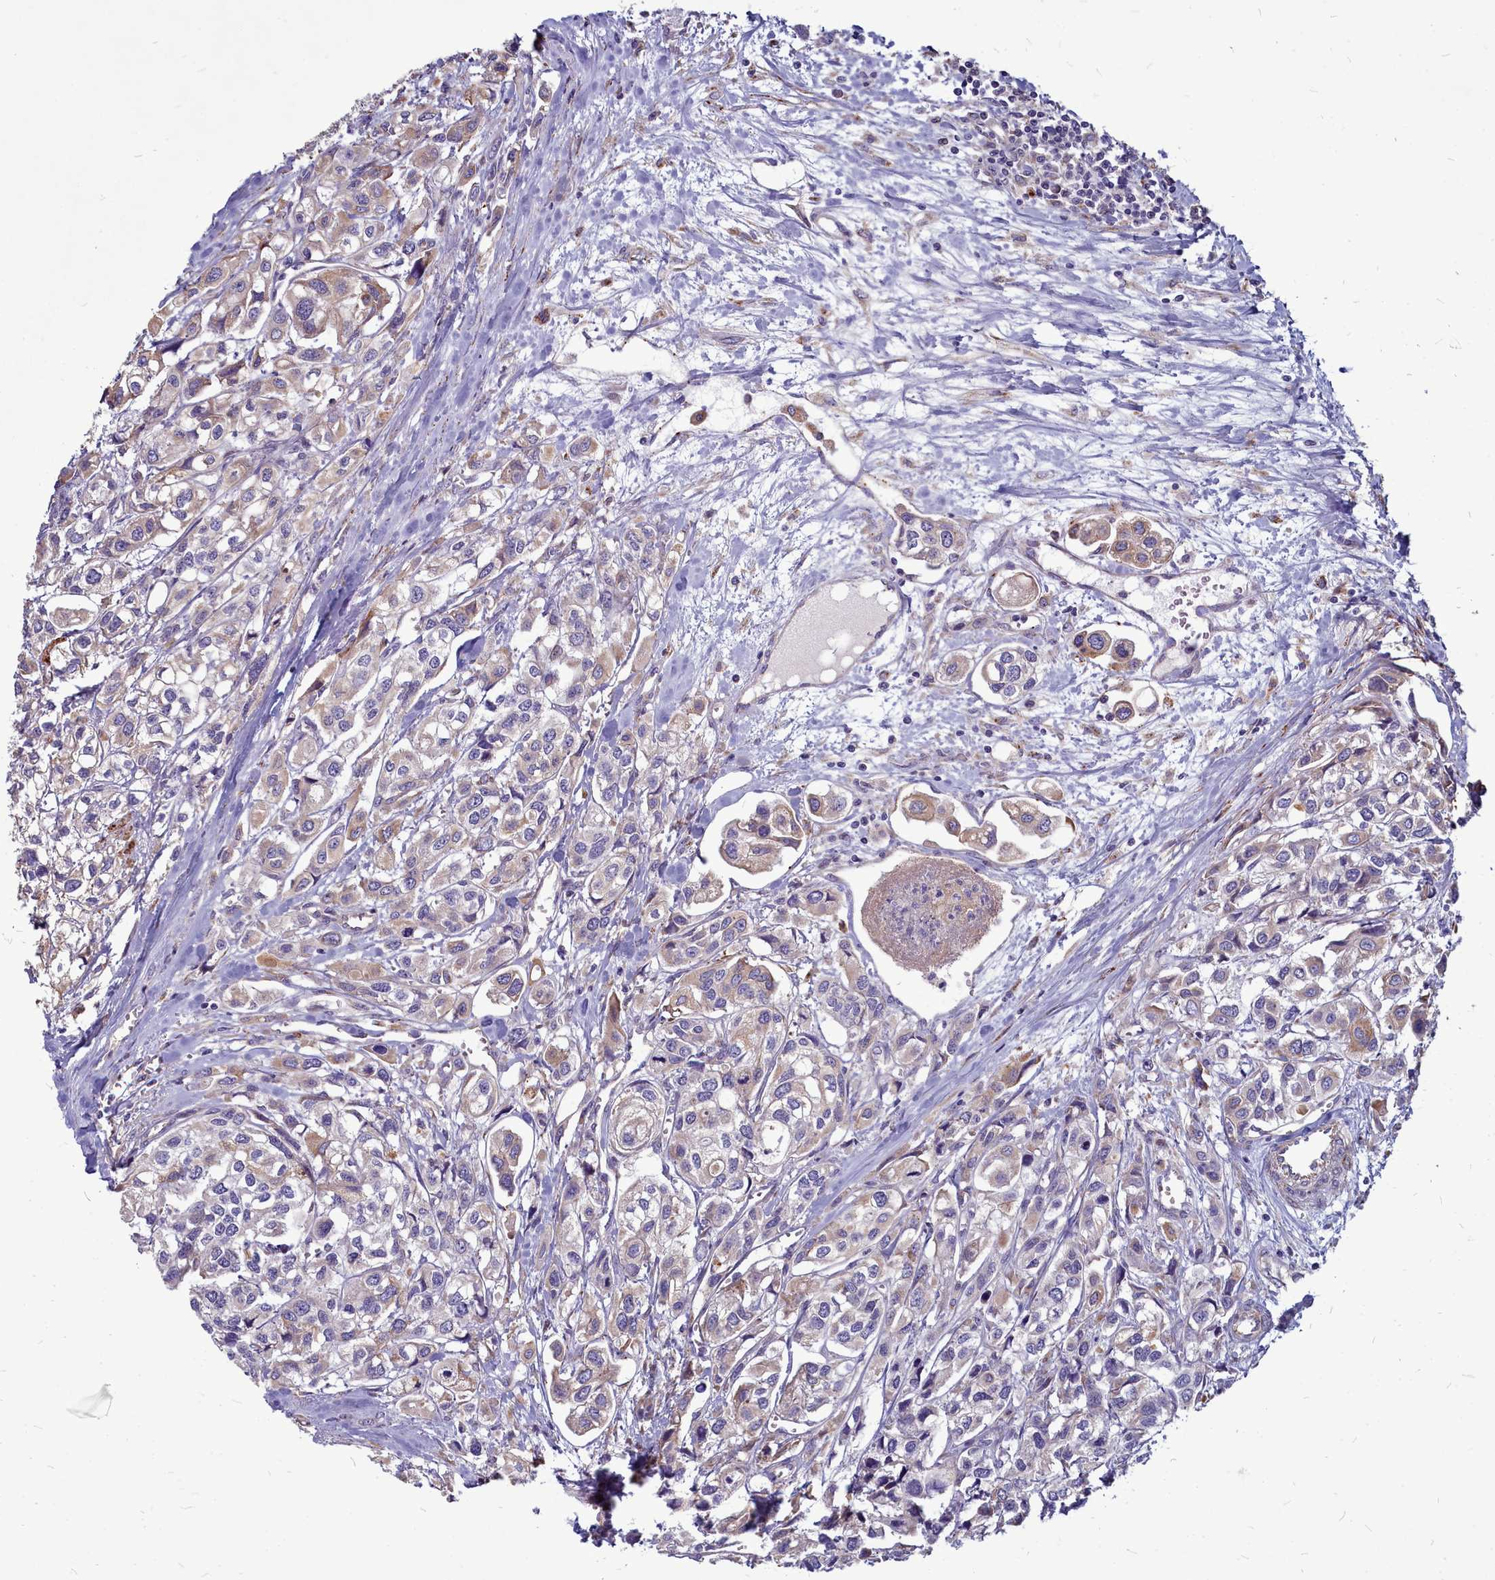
{"staining": {"intensity": "weak", "quantity": "25%-75%", "location": "cytoplasmic/membranous"}, "tissue": "urothelial cancer", "cell_type": "Tumor cells", "image_type": "cancer", "snomed": [{"axis": "morphology", "description": "Urothelial carcinoma, High grade"}, {"axis": "topography", "description": "Urinary bladder"}], "caption": "Urothelial cancer tissue exhibits weak cytoplasmic/membranous staining in approximately 25%-75% of tumor cells, visualized by immunohistochemistry.", "gene": "SMPD4", "patient": {"sex": "male", "age": 67}}